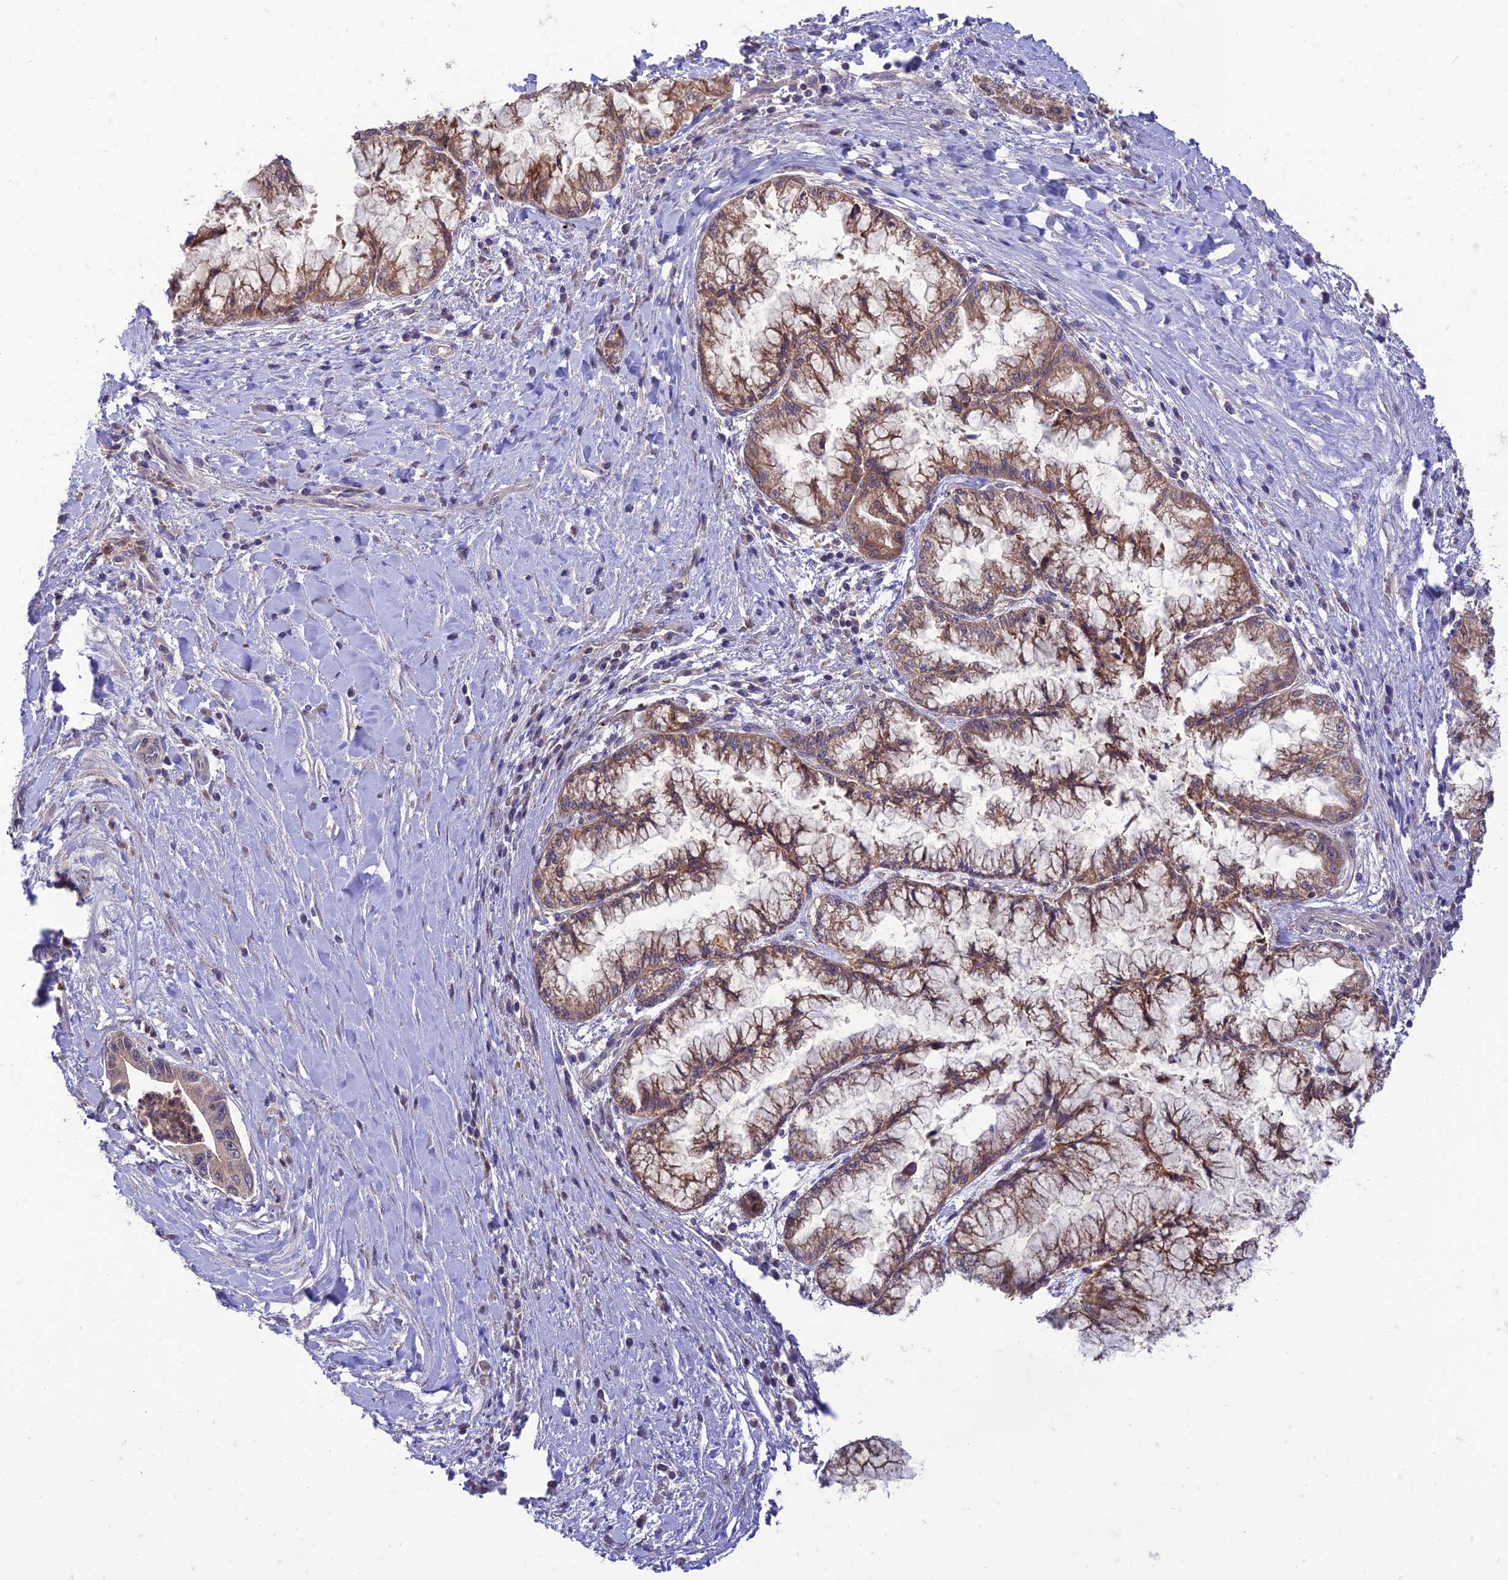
{"staining": {"intensity": "moderate", "quantity": ">75%", "location": "cytoplasmic/membranous"}, "tissue": "pancreatic cancer", "cell_type": "Tumor cells", "image_type": "cancer", "snomed": [{"axis": "morphology", "description": "Adenocarcinoma, NOS"}, {"axis": "topography", "description": "Pancreas"}], "caption": "Pancreatic cancer tissue displays moderate cytoplasmic/membranous expression in about >75% of tumor cells", "gene": "IRAK3", "patient": {"sex": "male", "age": 73}}